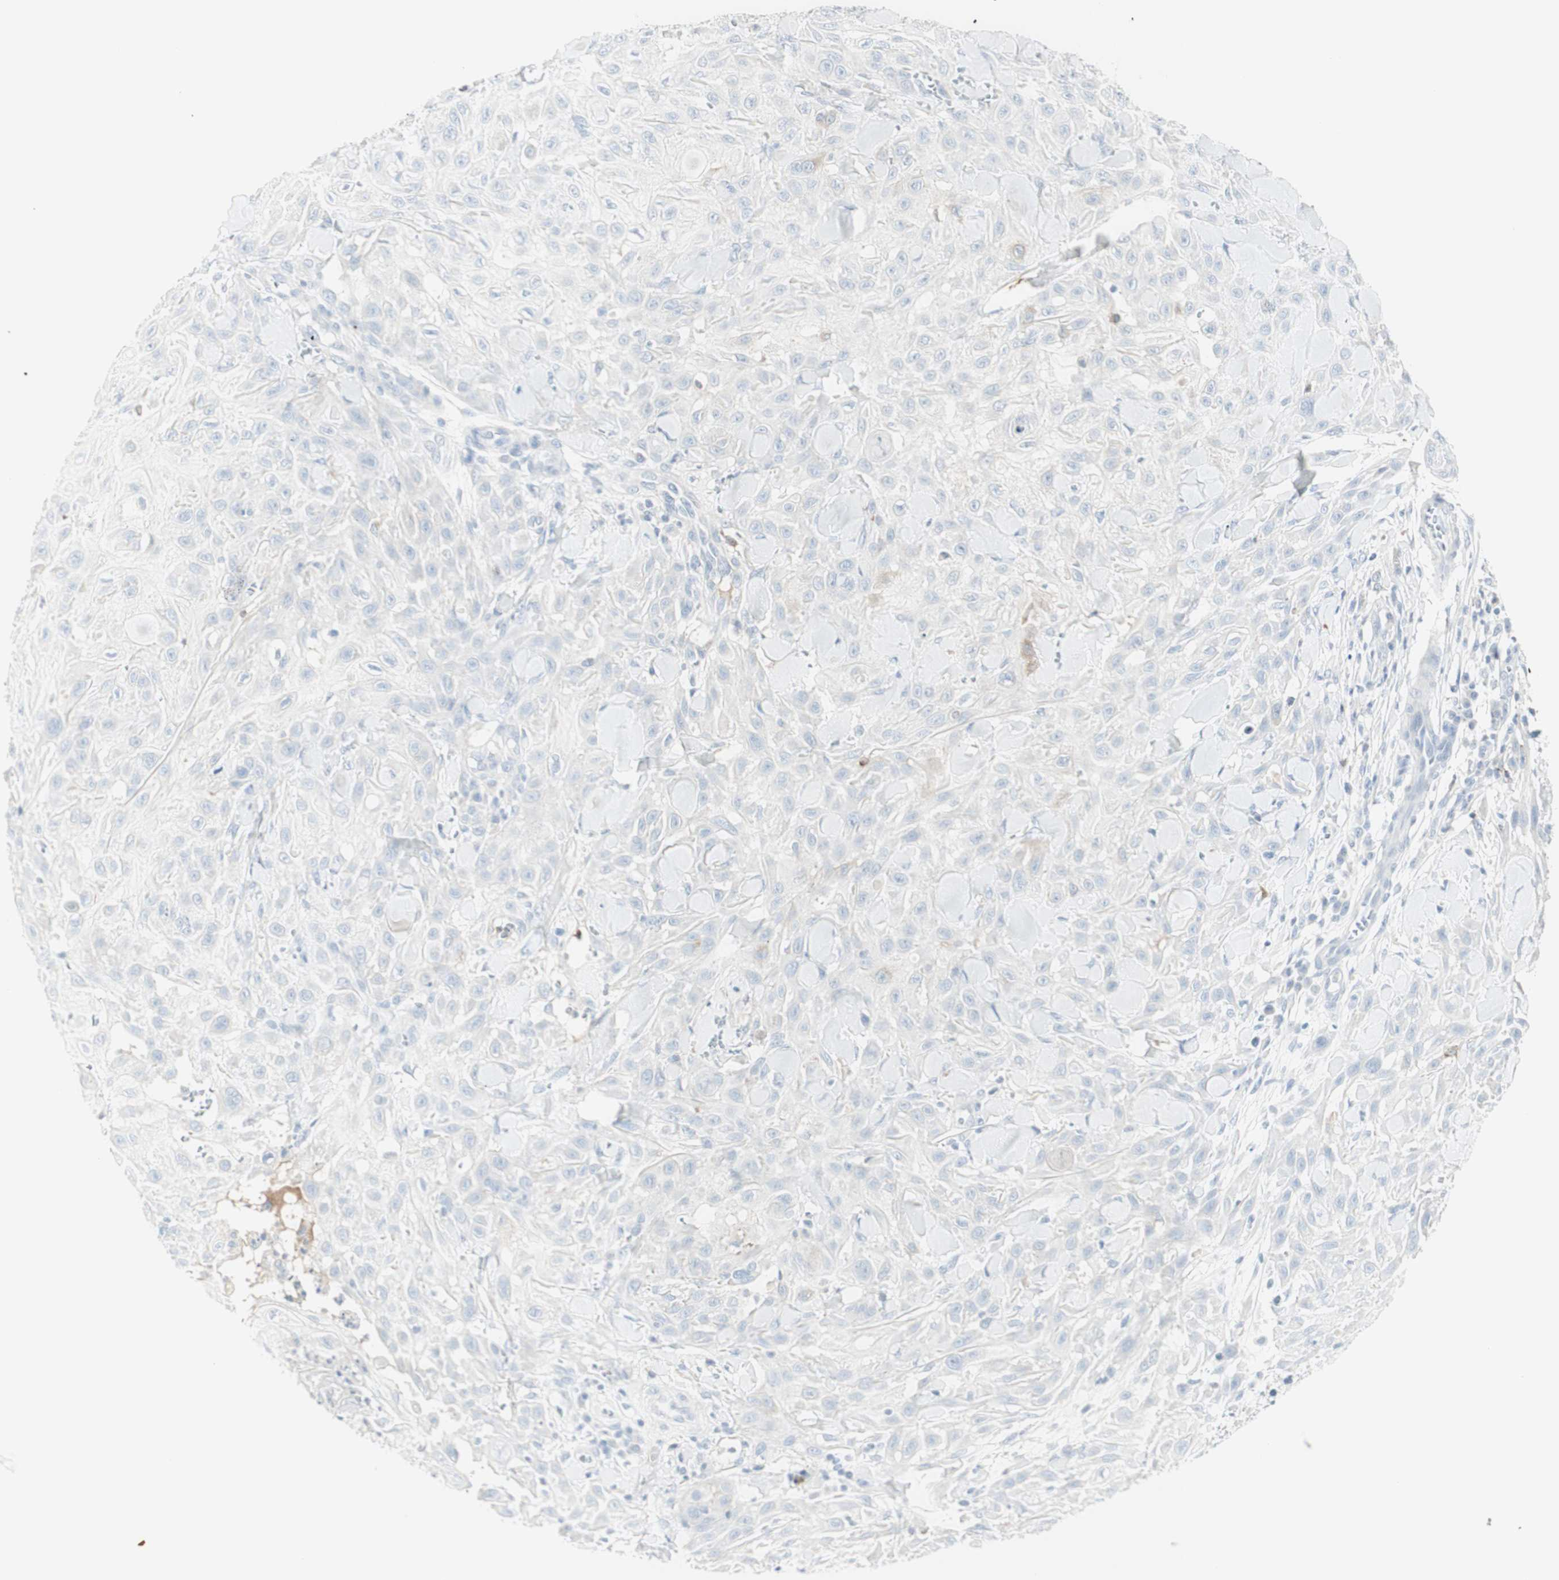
{"staining": {"intensity": "negative", "quantity": "none", "location": "none"}, "tissue": "skin cancer", "cell_type": "Tumor cells", "image_type": "cancer", "snomed": [{"axis": "morphology", "description": "Squamous cell carcinoma, NOS"}, {"axis": "topography", "description": "Skin"}], "caption": "Tumor cells are negative for brown protein staining in skin cancer.", "gene": "MDK", "patient": {"sex": "male", "age": 24}}